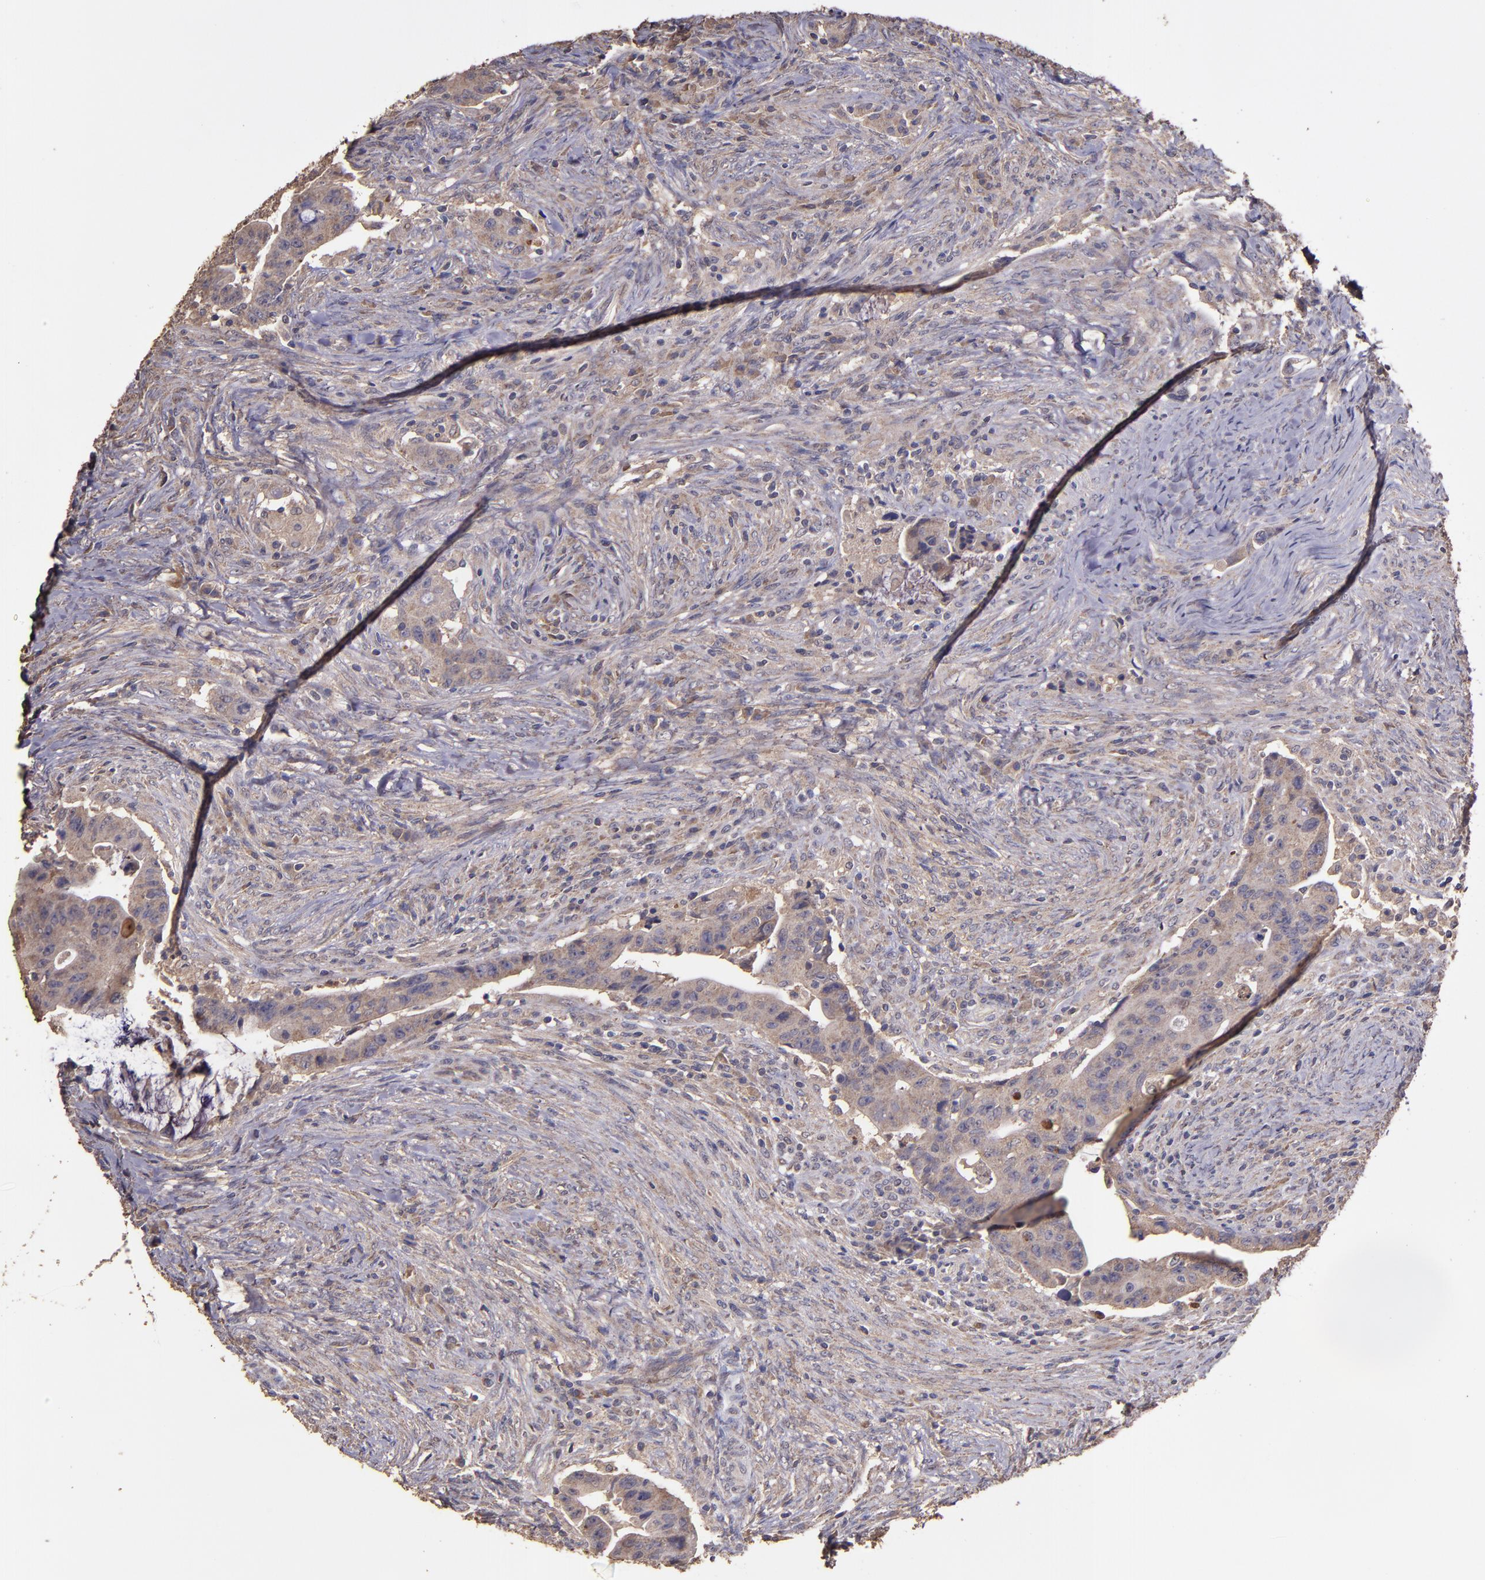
{"staining": {"intensity": "weak", "quantity": ">75%", "location": "cytoplasmic/membranous"}, "tissue": "colorectal cancer", "cell_type": "Tumor cells", "image_type": "cancer", "snomed": [{"axis": "morphology", "description": "Adenocarcinoma, NOS"}, {"axis": "topography", "description": "Rectum"}], "caption": "This image displays immunohistochemistry staining of human colorectal cancer (adenocarcinoma), with low weak cytoplasmic/membranous staining in about >75% of tumor cells.", "gene": "HECTD1", "patient": {"sex": "female", "age": 71}}